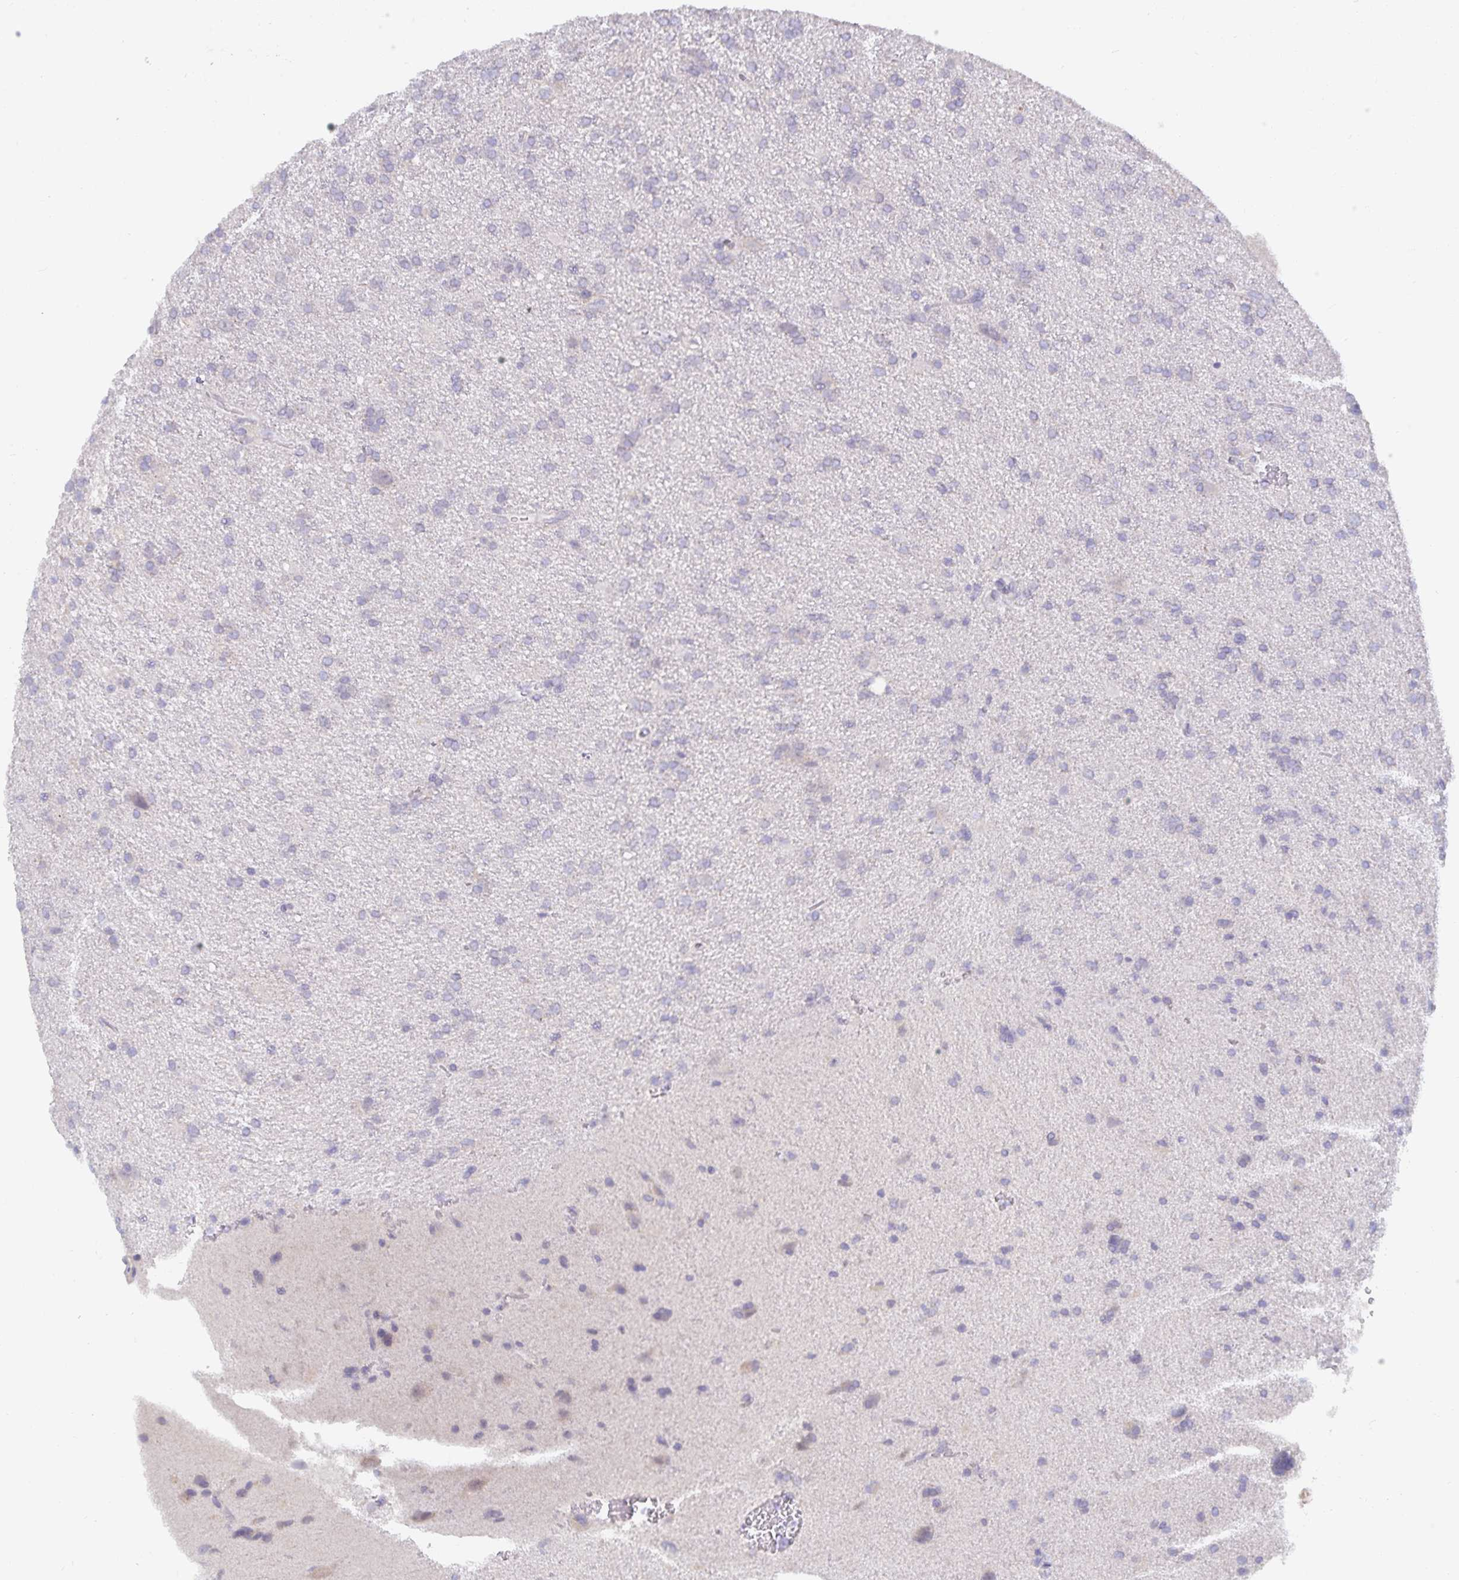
{"staining": {"intensity": "negative", "quantity": "none", "location": "none"}, "tissue": "glioma", "cell_type": "Tumor cells", "image_type": "cancer", "snomed": [{"axis": "morphology", "description": "Glioma, malignant, Low grade"}, {"axis": "topography", "description": "Brain"}], "caption": "High magnification brightfield microscopy of glioma stained with DAB (brown) and counterstained with hematoxylin (blue): tumor cells show no significant positivity.", "gene": "ZIK1", "patient": {"sex": "male", "age": 66}}